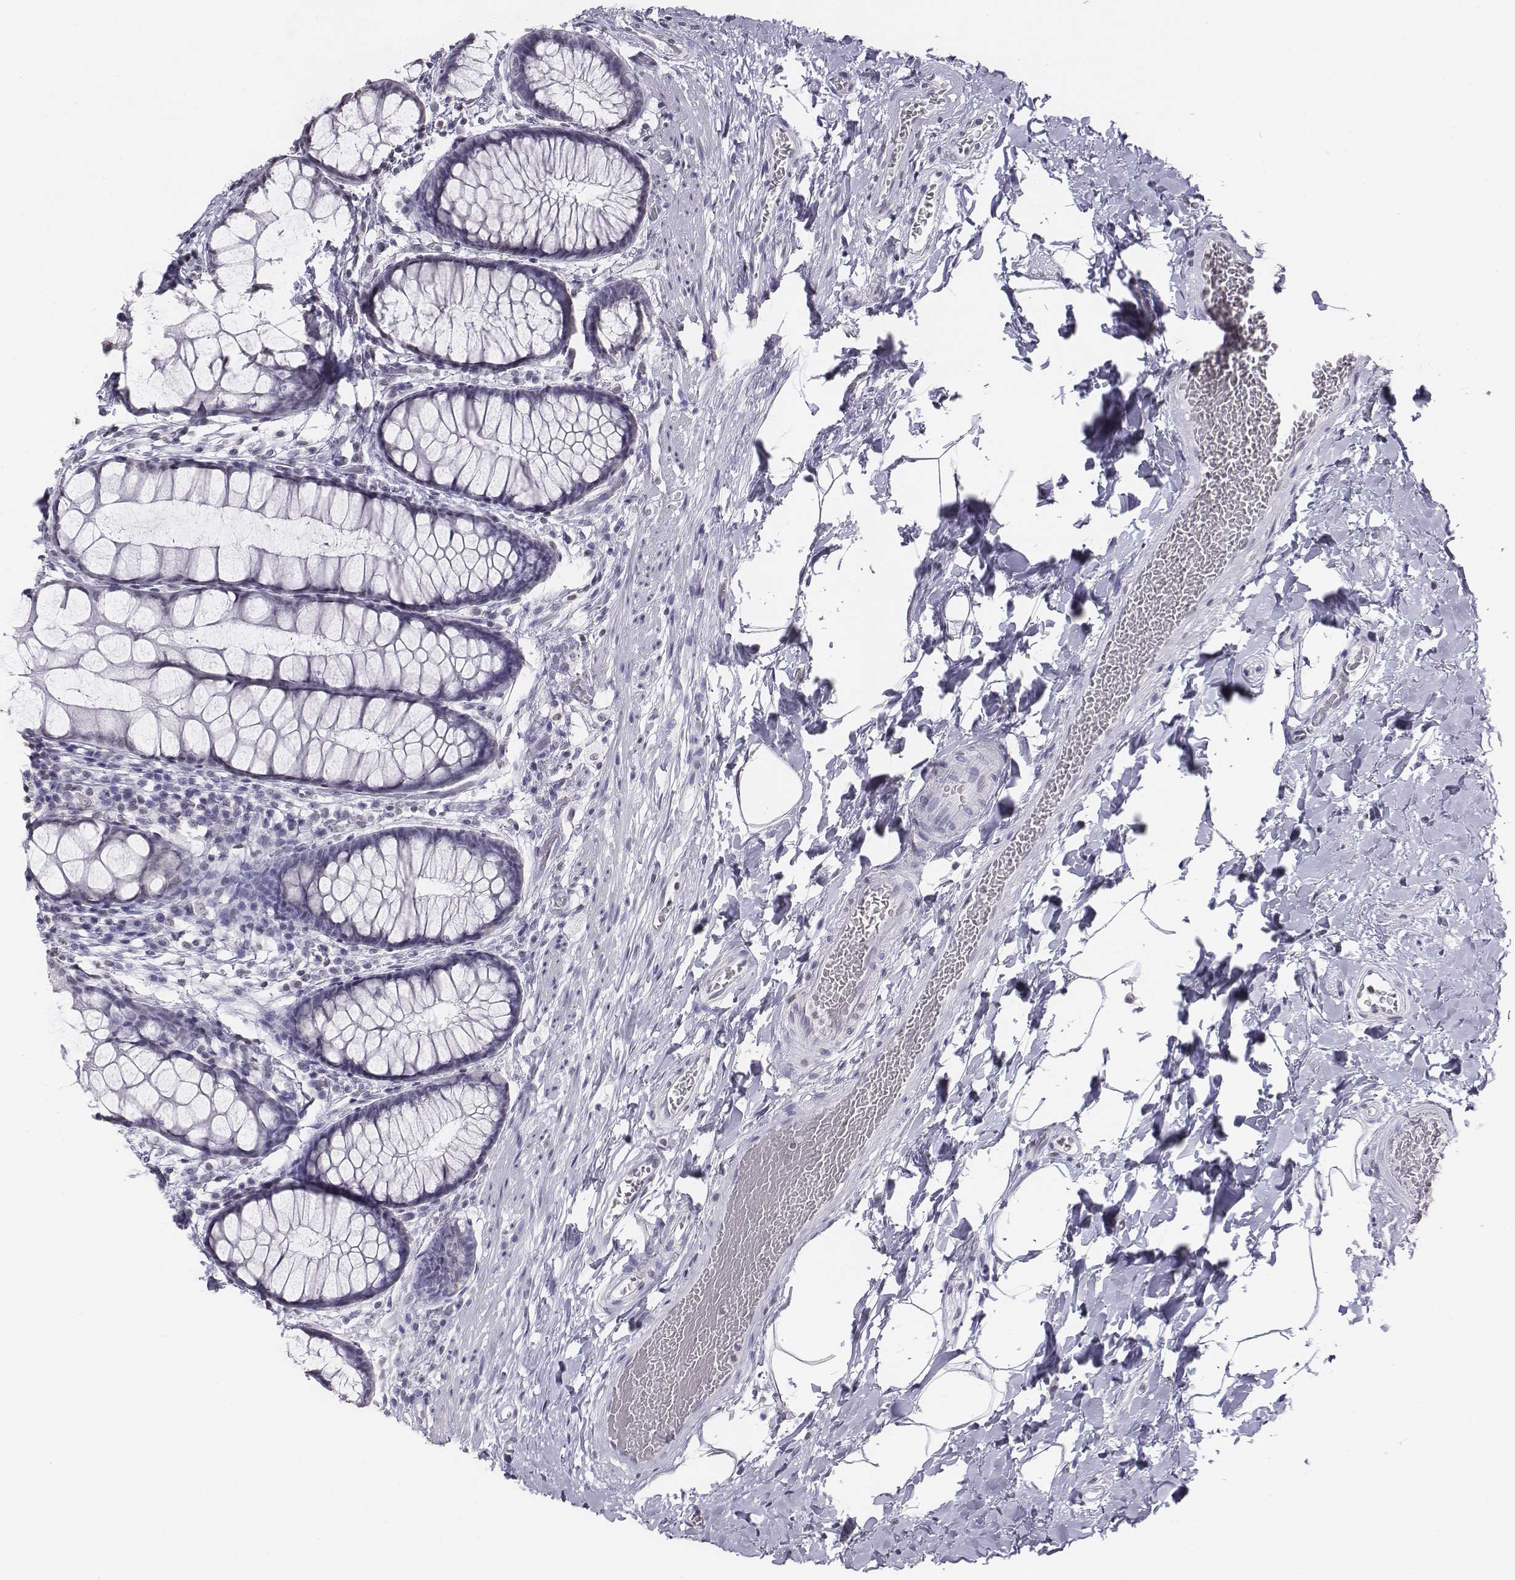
{"staining": {"intensity": "negative", "quantity": "none", "location": "none"}, "tissue": "rectum", "cell_type": "Glandular cells", "image_type": "normal", "snomed": [{"axis": "morphology", "description": "Normal tissue, NOS"}, {"axis": "topography", "description": "Rectum"}], "caption": "The histopathology image shows no staining of glandular cells in normal rectum.", "gene": "BARHL1", "patient": {"sex": "female", "age": 62}}